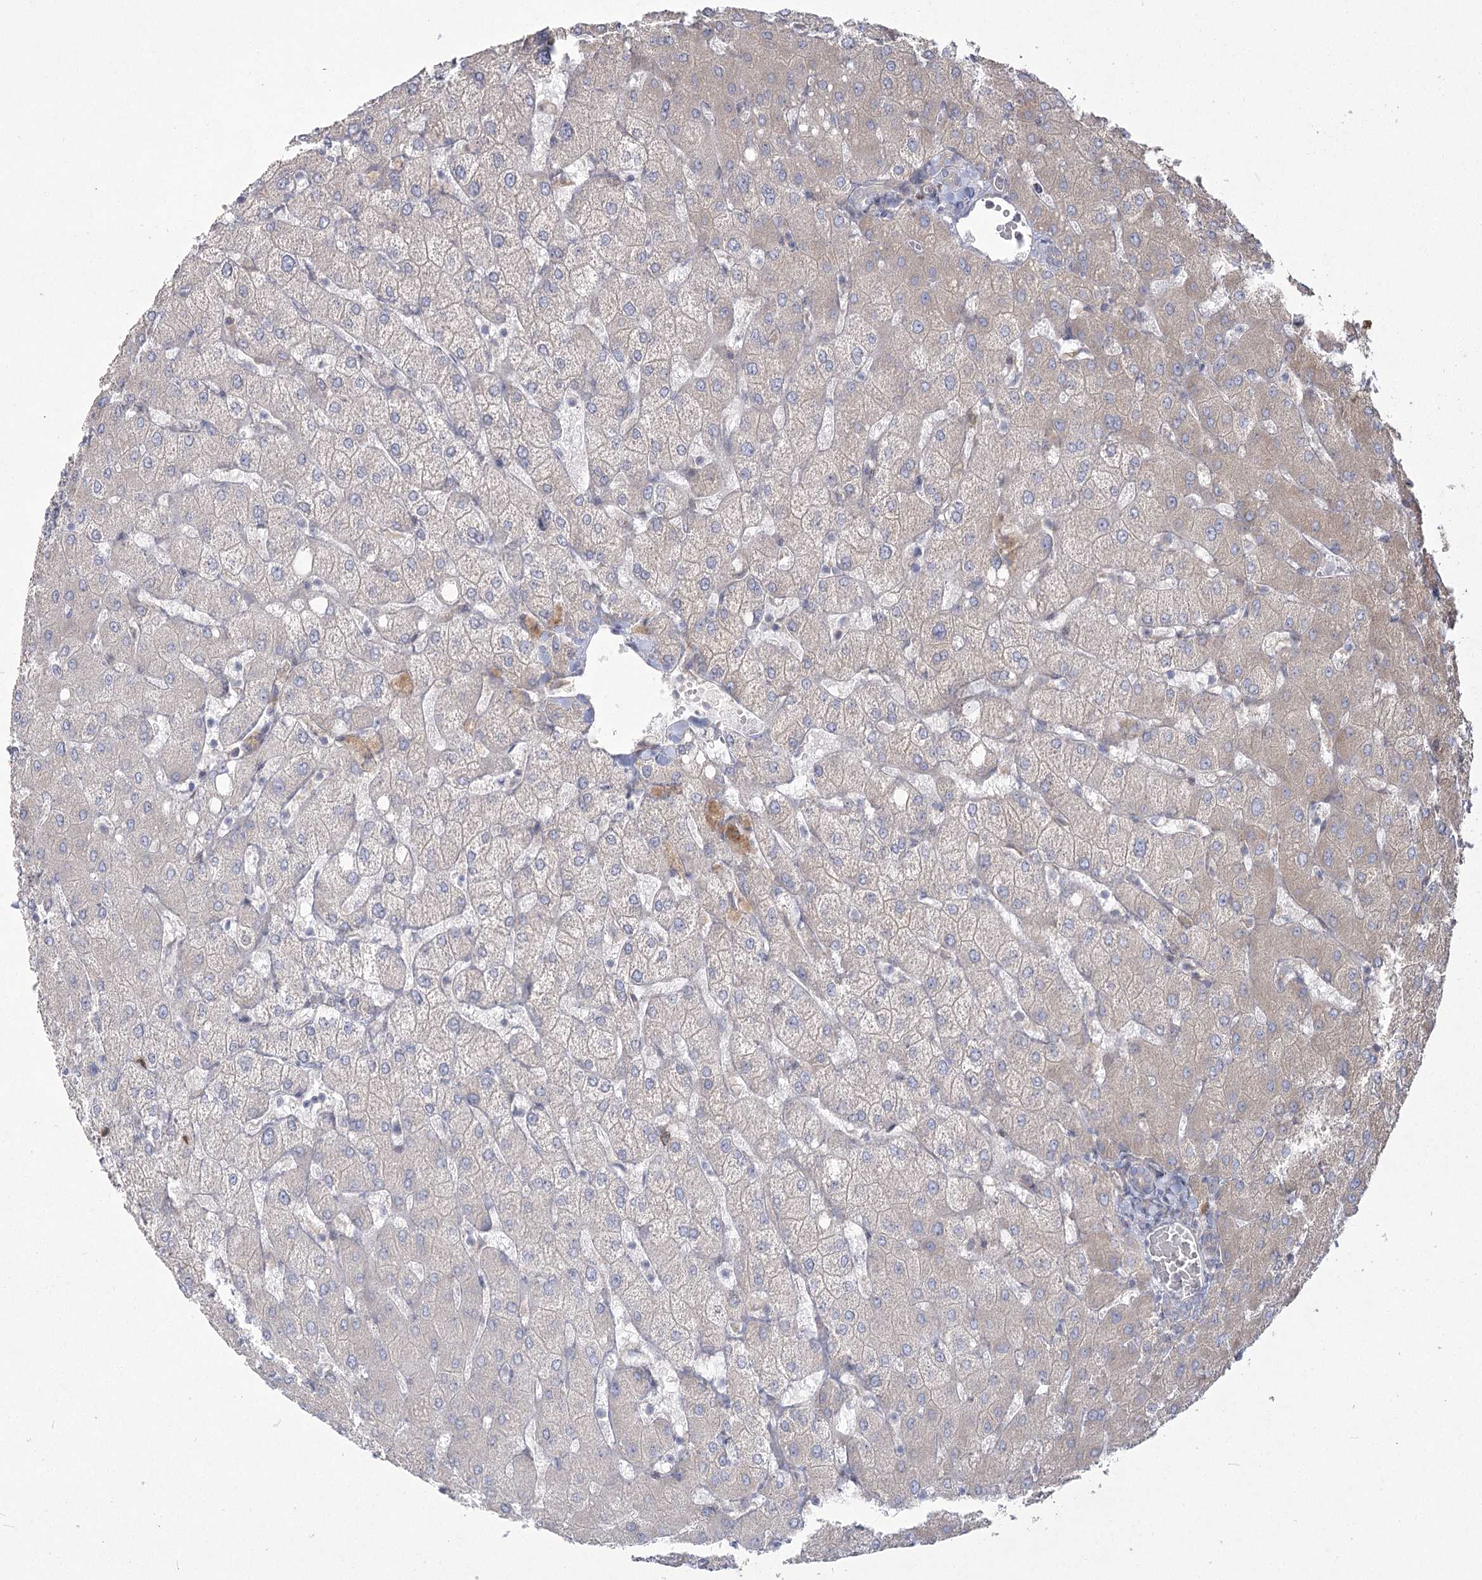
{"staining": {"intensity": "negative", "quantity": "none", "location": "none"}, "tissue": "liver", "cell_type": "Cholangiocytes", "image_type": "normal", "snomed": [{"axis": "morphology", "description": "Normal tissue, NOS"}, {"axis": "topography", "description": "Liver"}], "caption": "Cholangiocytes are negative for brown protein staining in normal liver. (Stains: DAB immunohistochemistry (IHC) with hematoxylin counter stain, Microscopy: brightfield microscopy at high magnification).", "gene": "CAMTA1", "patient": {"sex": "female", "age": 54}}